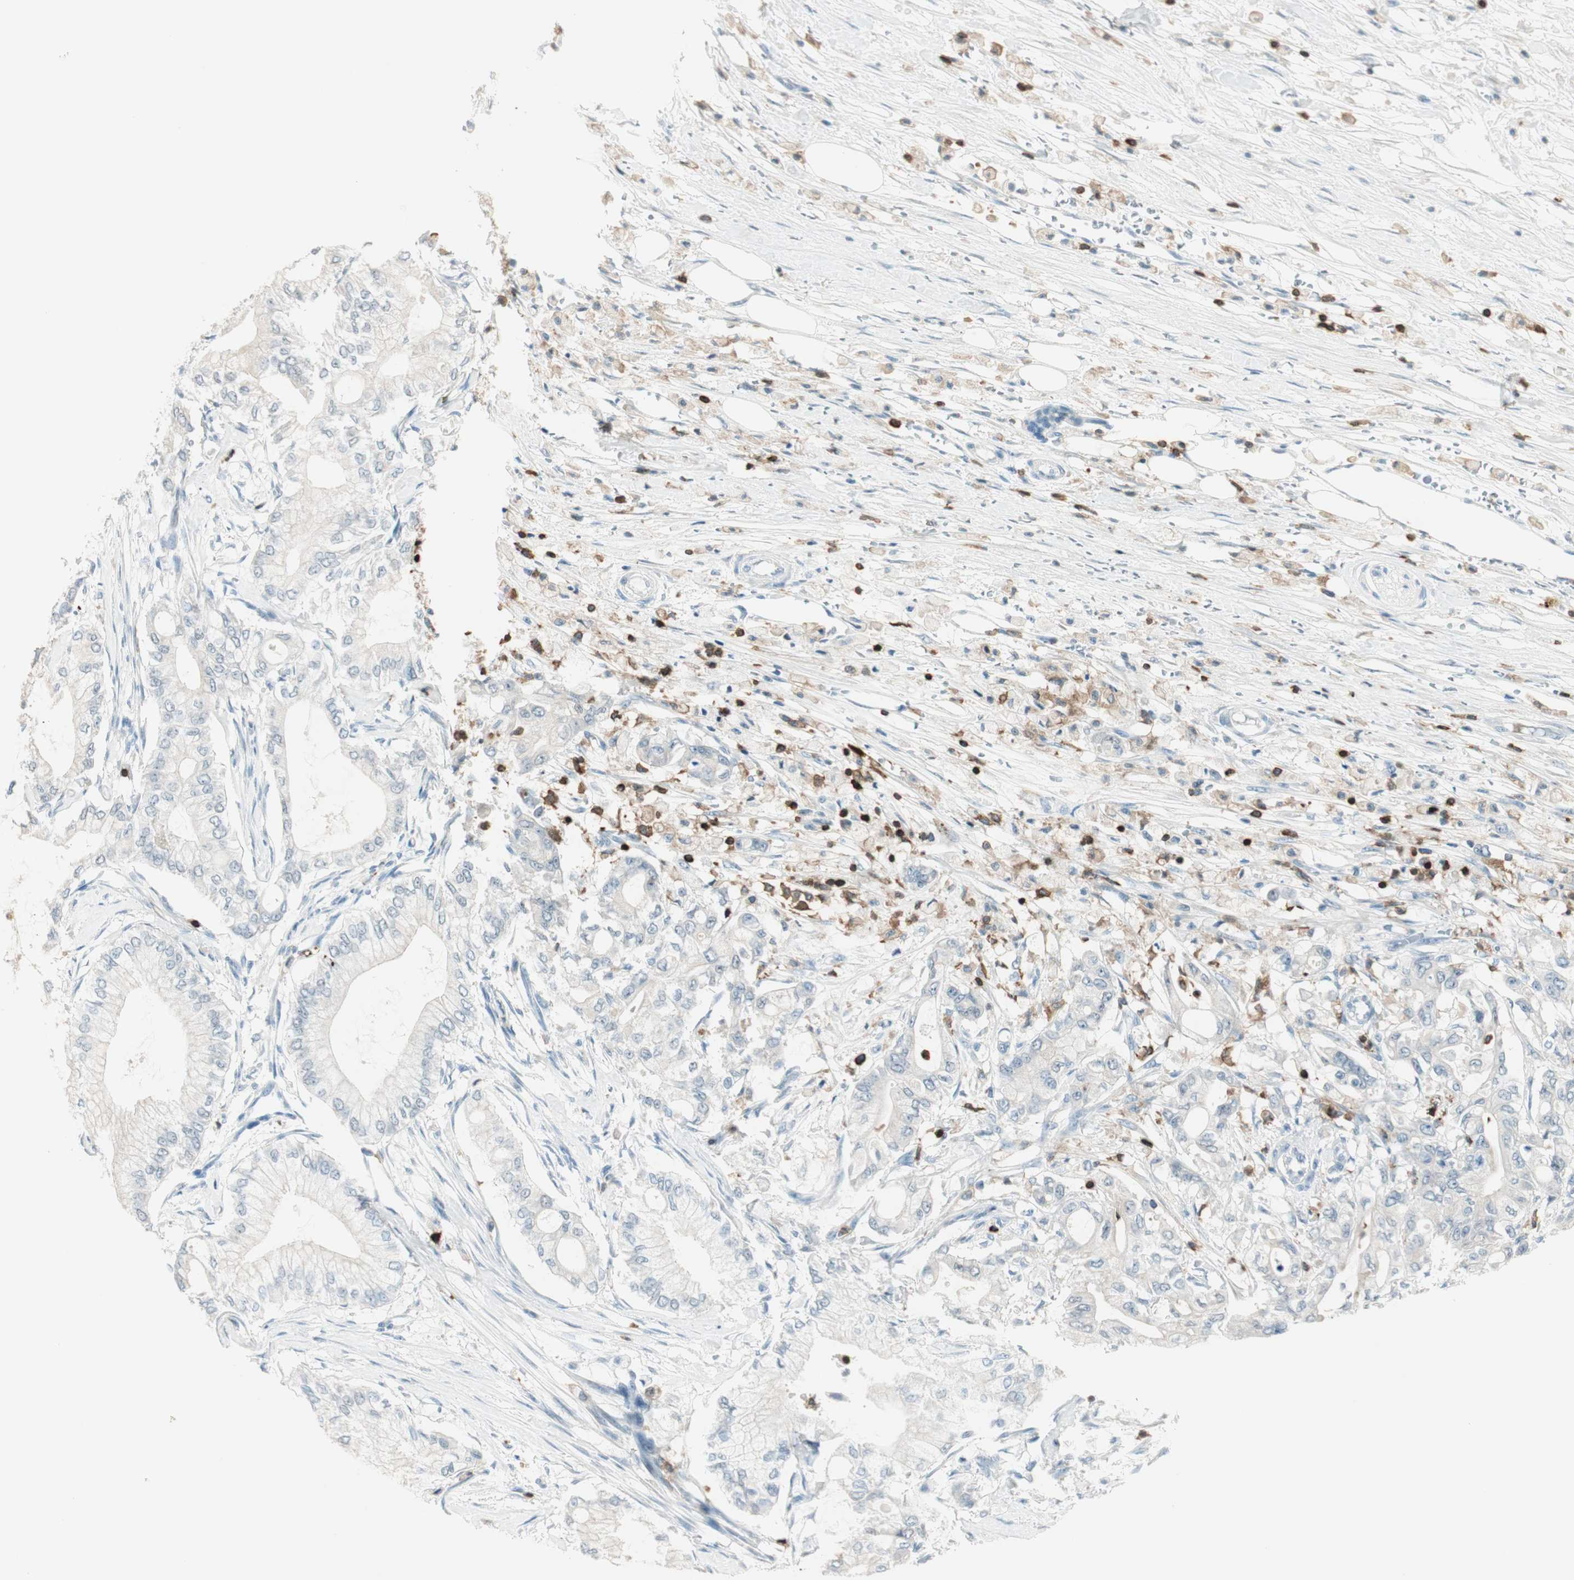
{"staining": {"intensity": "weak", "quantity": "25%-75%", "location": "cytoplasmic/membranous"}, "tissue": "pancreatic cancer", "cell_type": "Tumor cells", "image_type": "cancer", "snomed": [{"axis": "morphology", "description": "Adenocarcinoma, NOS"}, {"axis": "topography", "description": "Pancreas"}], "caption": "Tumor cells show low levels of weak cytoplasmic/membranous expression in approximately 25%-75% of cells in pancreatic adenocarcinoma. The staining was performed using DAB to visualize the protein expression in brown, while the nuclei were stained in blue with hematoxylin (Magnification: 20x).", "gene": "HPGD", "patient": {"sex": "male", "age": 70}}